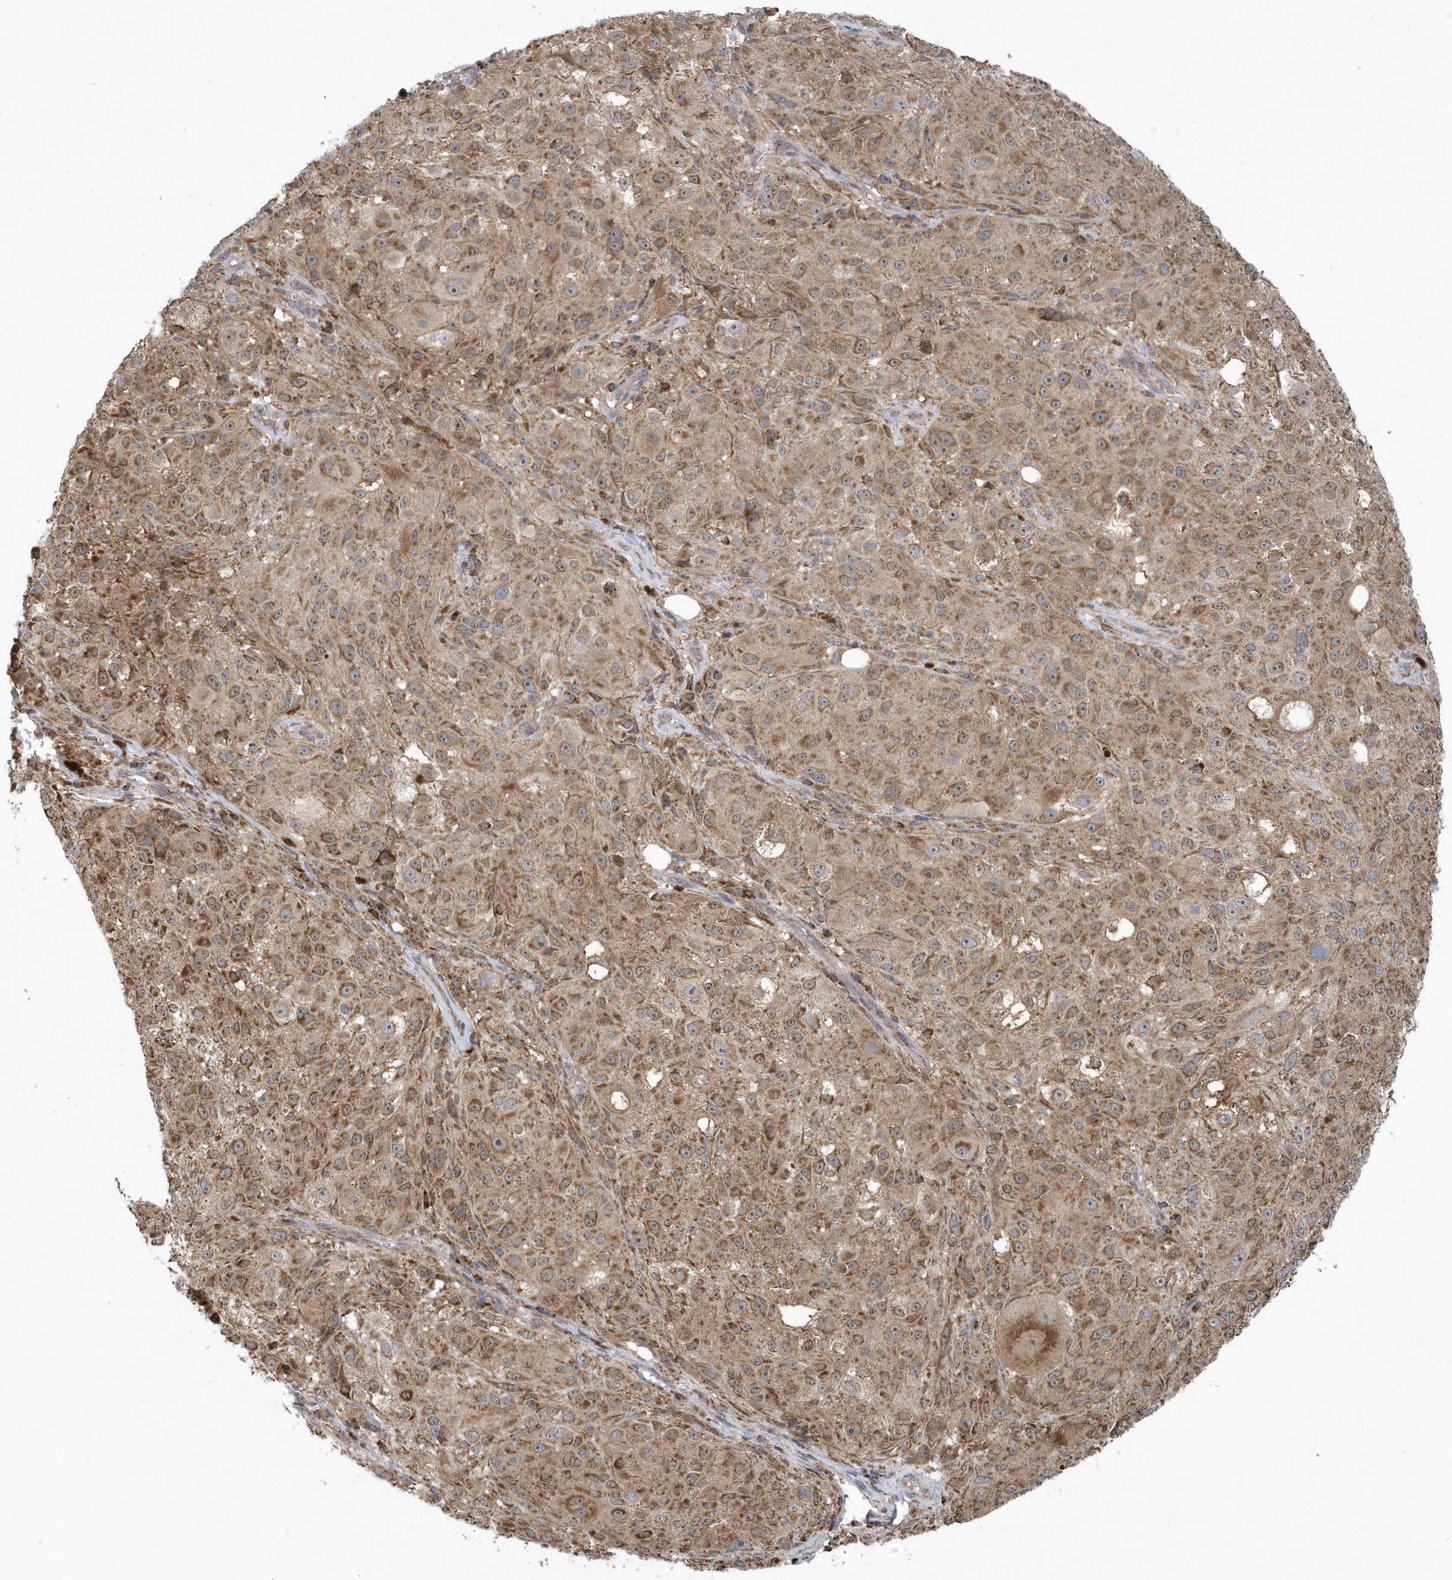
{"staining": {"intensity": "moderate", "quantity": ">75%", "location": "cytoplasmic/membranous"}, "tissue": "melanoma", "cell_type": "Tumor cells", "image_type": "cancer", "snomed": [{"axis": "morphology", "description": "Necrosis, NOS"}, {"axis": "morphology", "description": "Malignant melanoma, NOS"}, {"axis": "topography", "description": "Skin"}], "caption": "IHC staining of malignant melanoma, which reveals medium levels of moderate cytoplasmic/membranous staining in approximately >75% of tumor cells indicating moderate cytoplasmic/membranous protein positivity. The staining was performed using DAB (3,3'-diaminobenzidine) (brown) for protein detection and nuclei were counterstained in hematoxylin (blue).", "gene": "PPP1R7", "patient": {"sex": "female", "age": 87}}